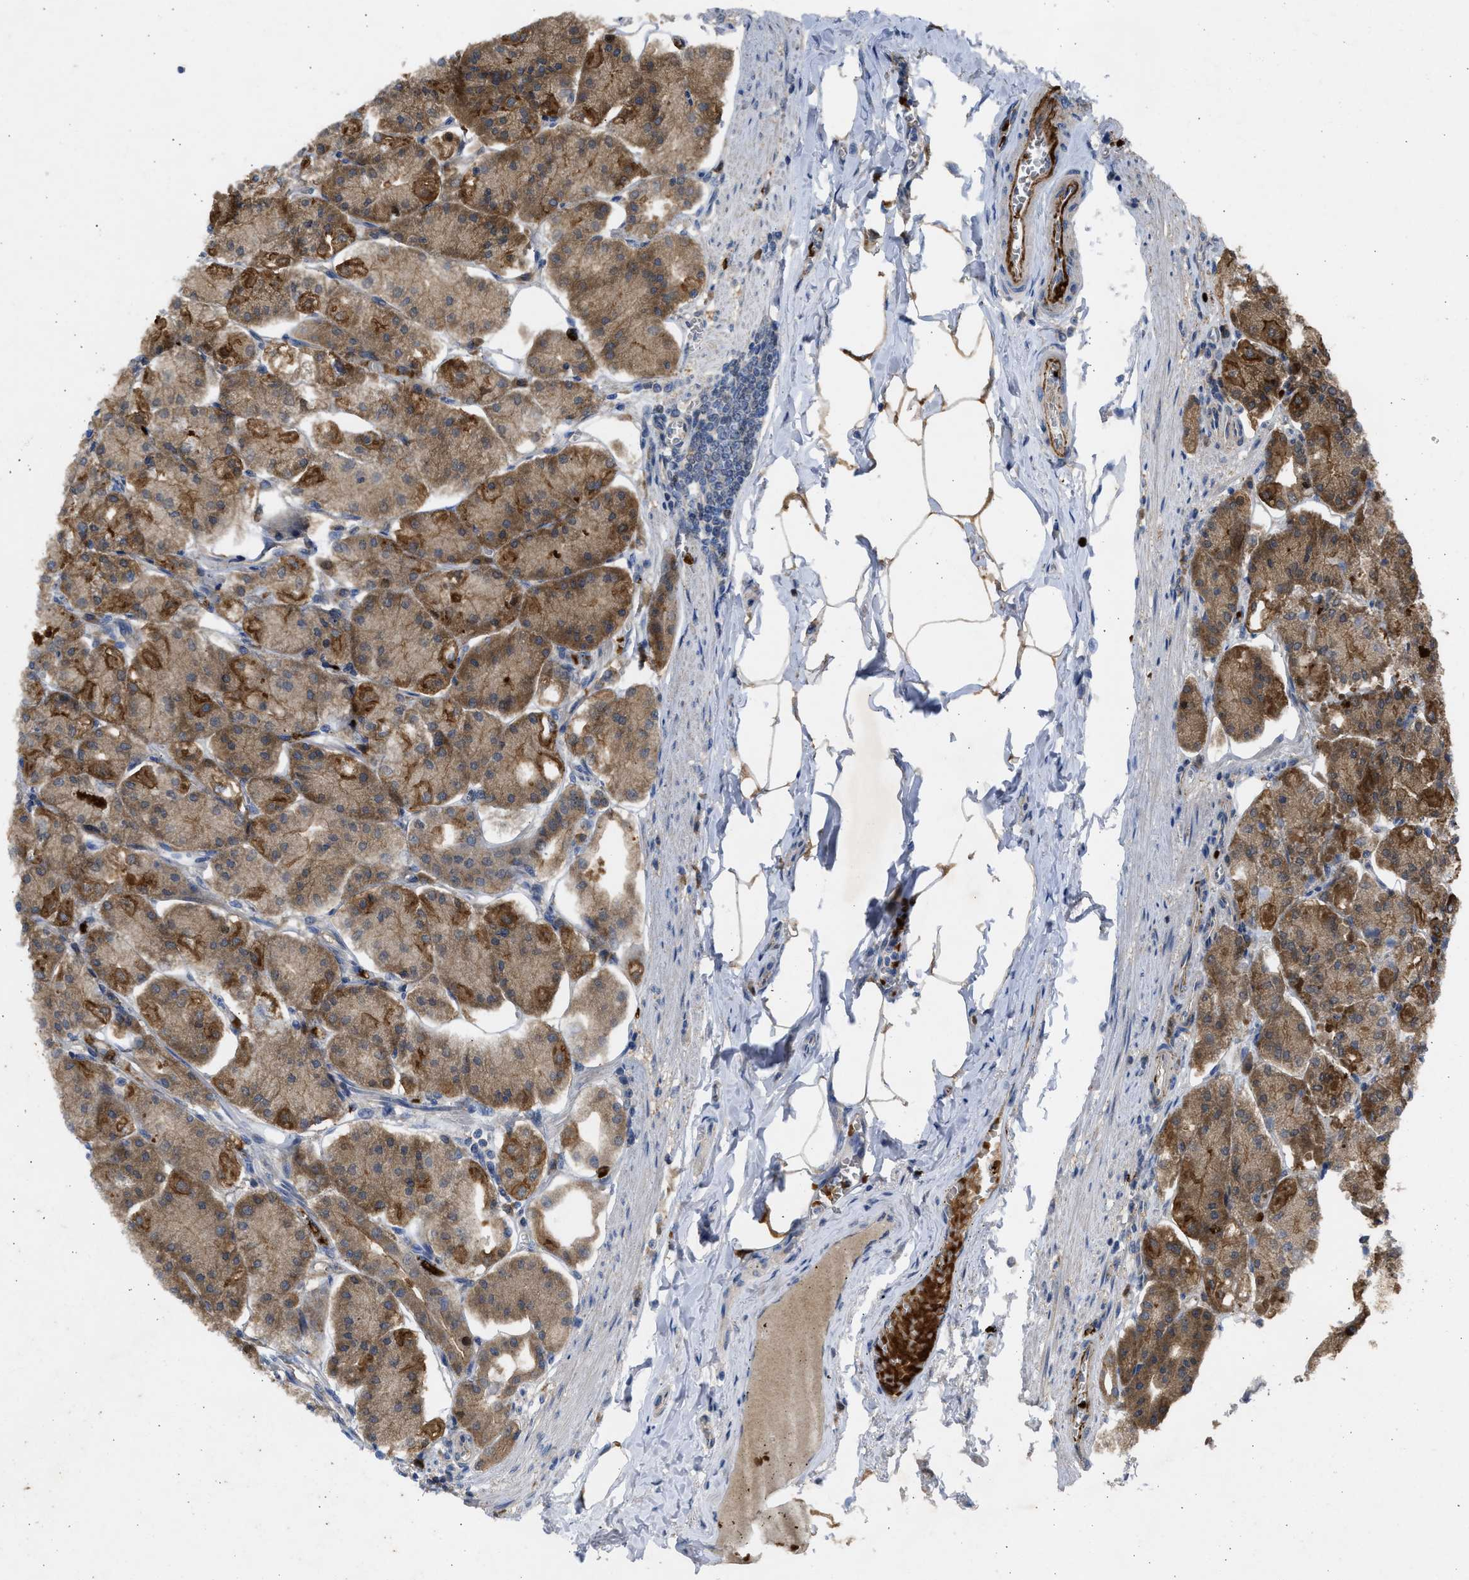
{"staining": {"intensity": "strong", "quantity": ">75%", "location": "cytoplasmic/membranous"}, "tissue": "stomach", "cell_type": "Glandular cells", "image_type": "normal", "snomed": [{"axis": "morphology", "description": "Normal tissue, NOS"}, {"axis": "topography", "description": "Stomach, lower"}], "caption": "Protein positivity by immunohistochemistry (IHC) exhibits strong cytoplasmic/membranous expression in approximately >75% of glandular cells in normal stomach.", "gene": "MAPK7", "patient": {"sex": "male", "age": 71}}